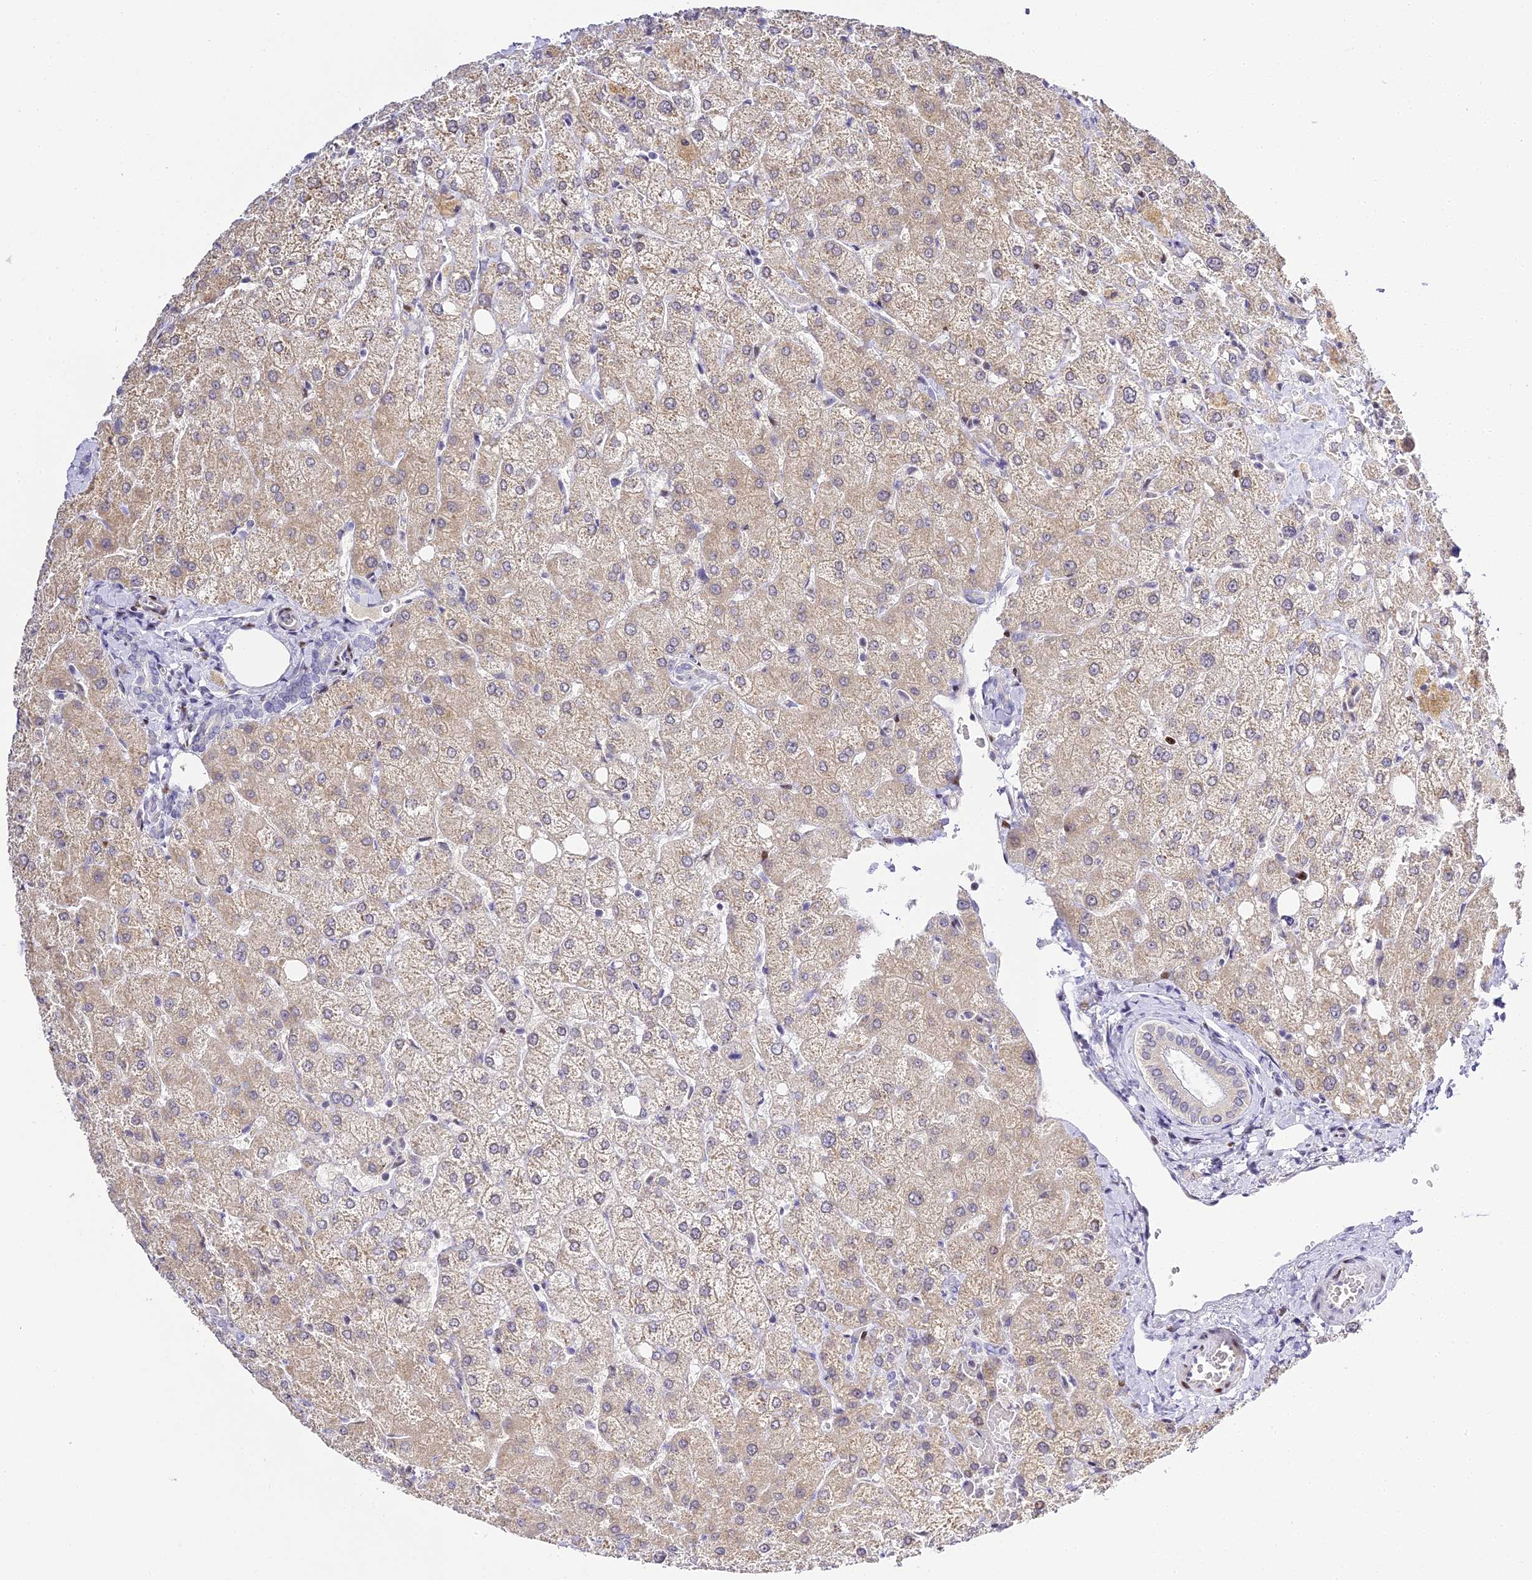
{"staining": {"intensity": "negative", "quantity": "none", "location": "none"}, "tissue": "liver", "cell_type": "Cholangiocytes", "image_type": "normal", "snomed": [{"axis": "morphology", "description": "Normal tissue, NOS"}, {"axis": "topography", "description": "Liver"}], "caption": "Liver stained for a protein using immunohistochemistry shows no staining cholangiocytes.", "gene": "SERP1", "patient": {"sex": "female", "age": 54}}